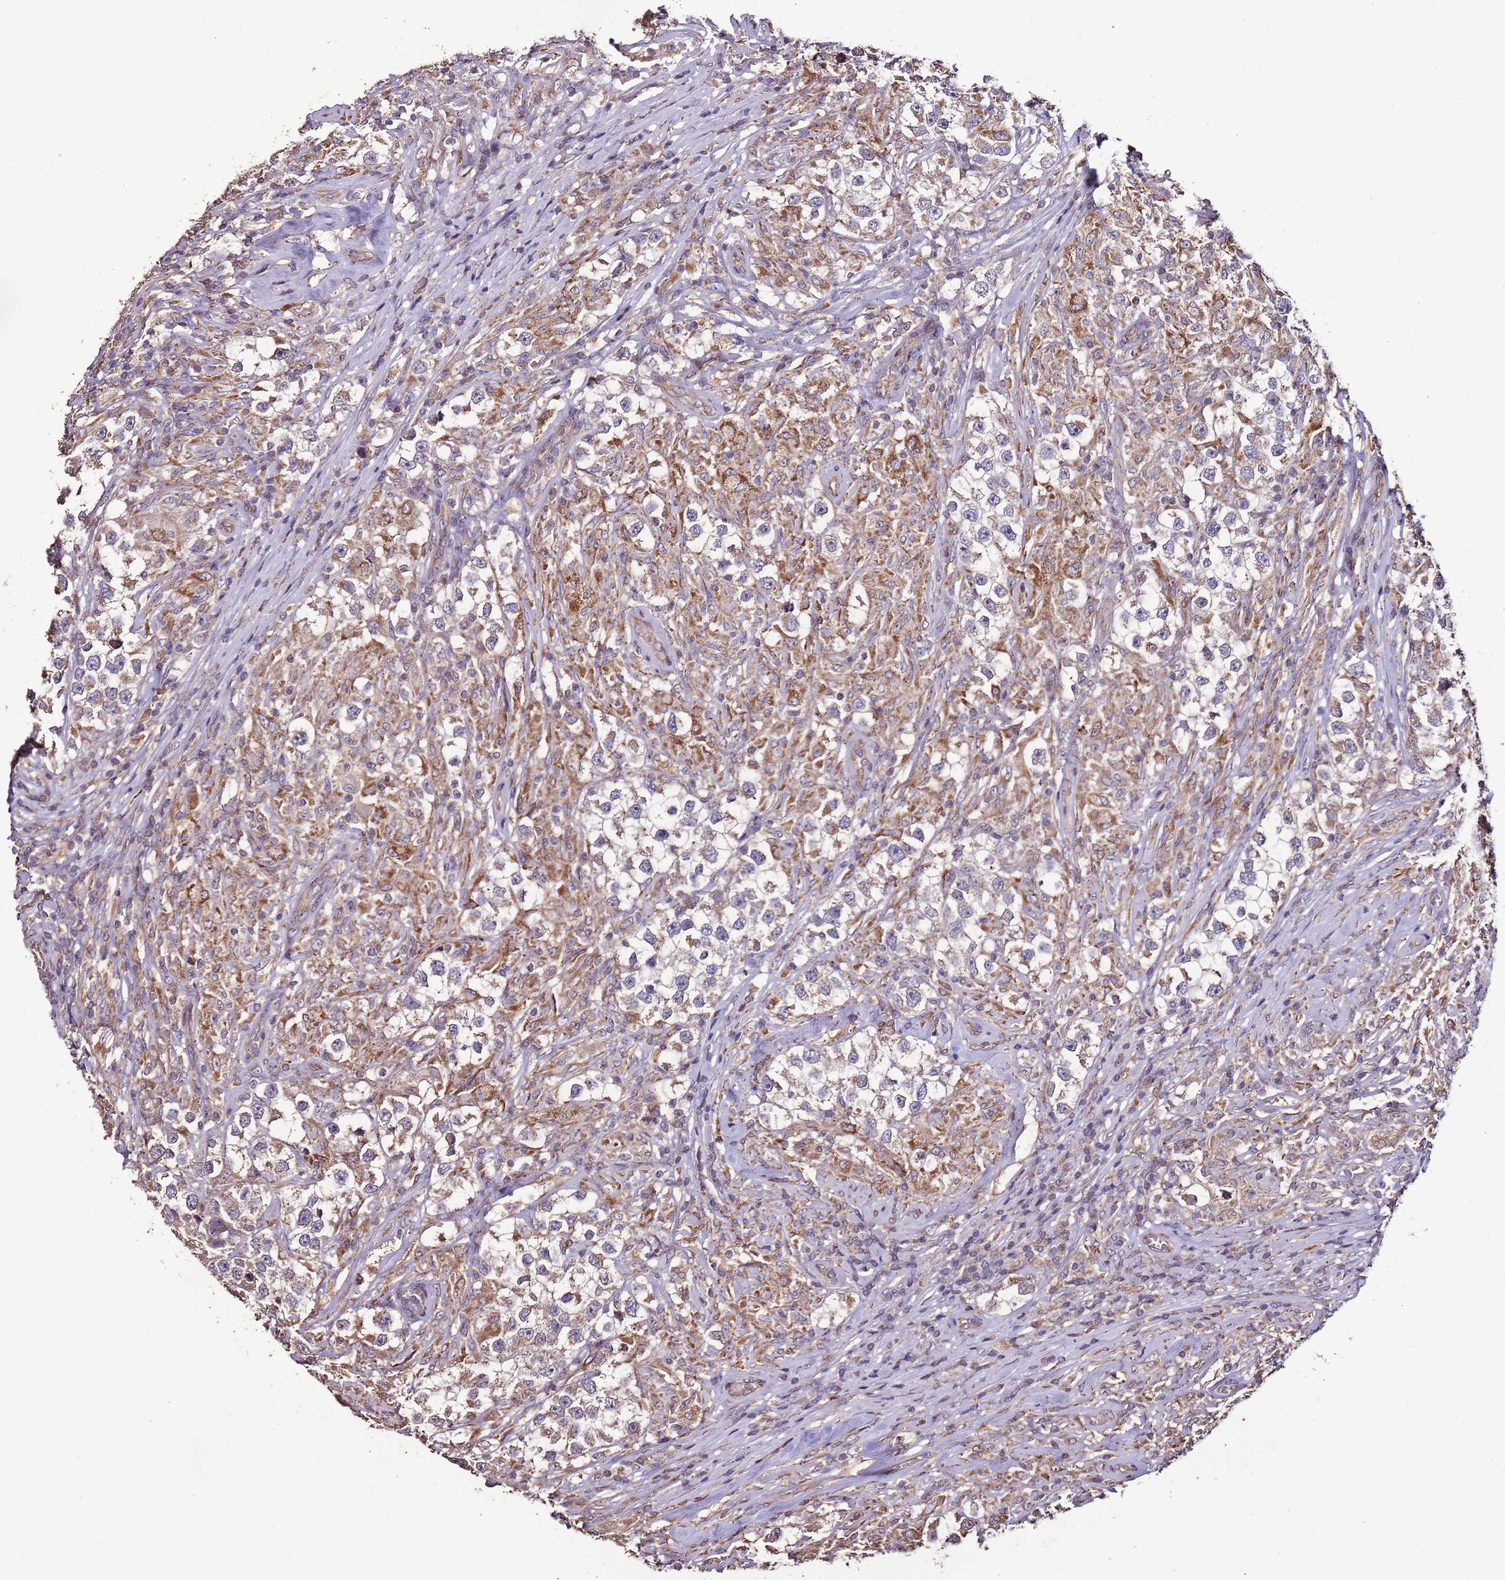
{"staining": {"intensity": "moderate", "quantity": "<25%", "location": "cytoplasmic/membranous"}, "tissue": "testis cancer", "cell_type": "Tumor cells", "image_type": "cancer", "snomed": [{"axis": "morphology", "description": "Seminoma, NOS"}, {"axis": "topography", "description": "Testis"}], "caption": "Seminoma (testis) stained with a protein marker reveals moderate staining in tumor cells.", "gene": "SLC41A3", "patient": {"sex": "male", "age": 46}}